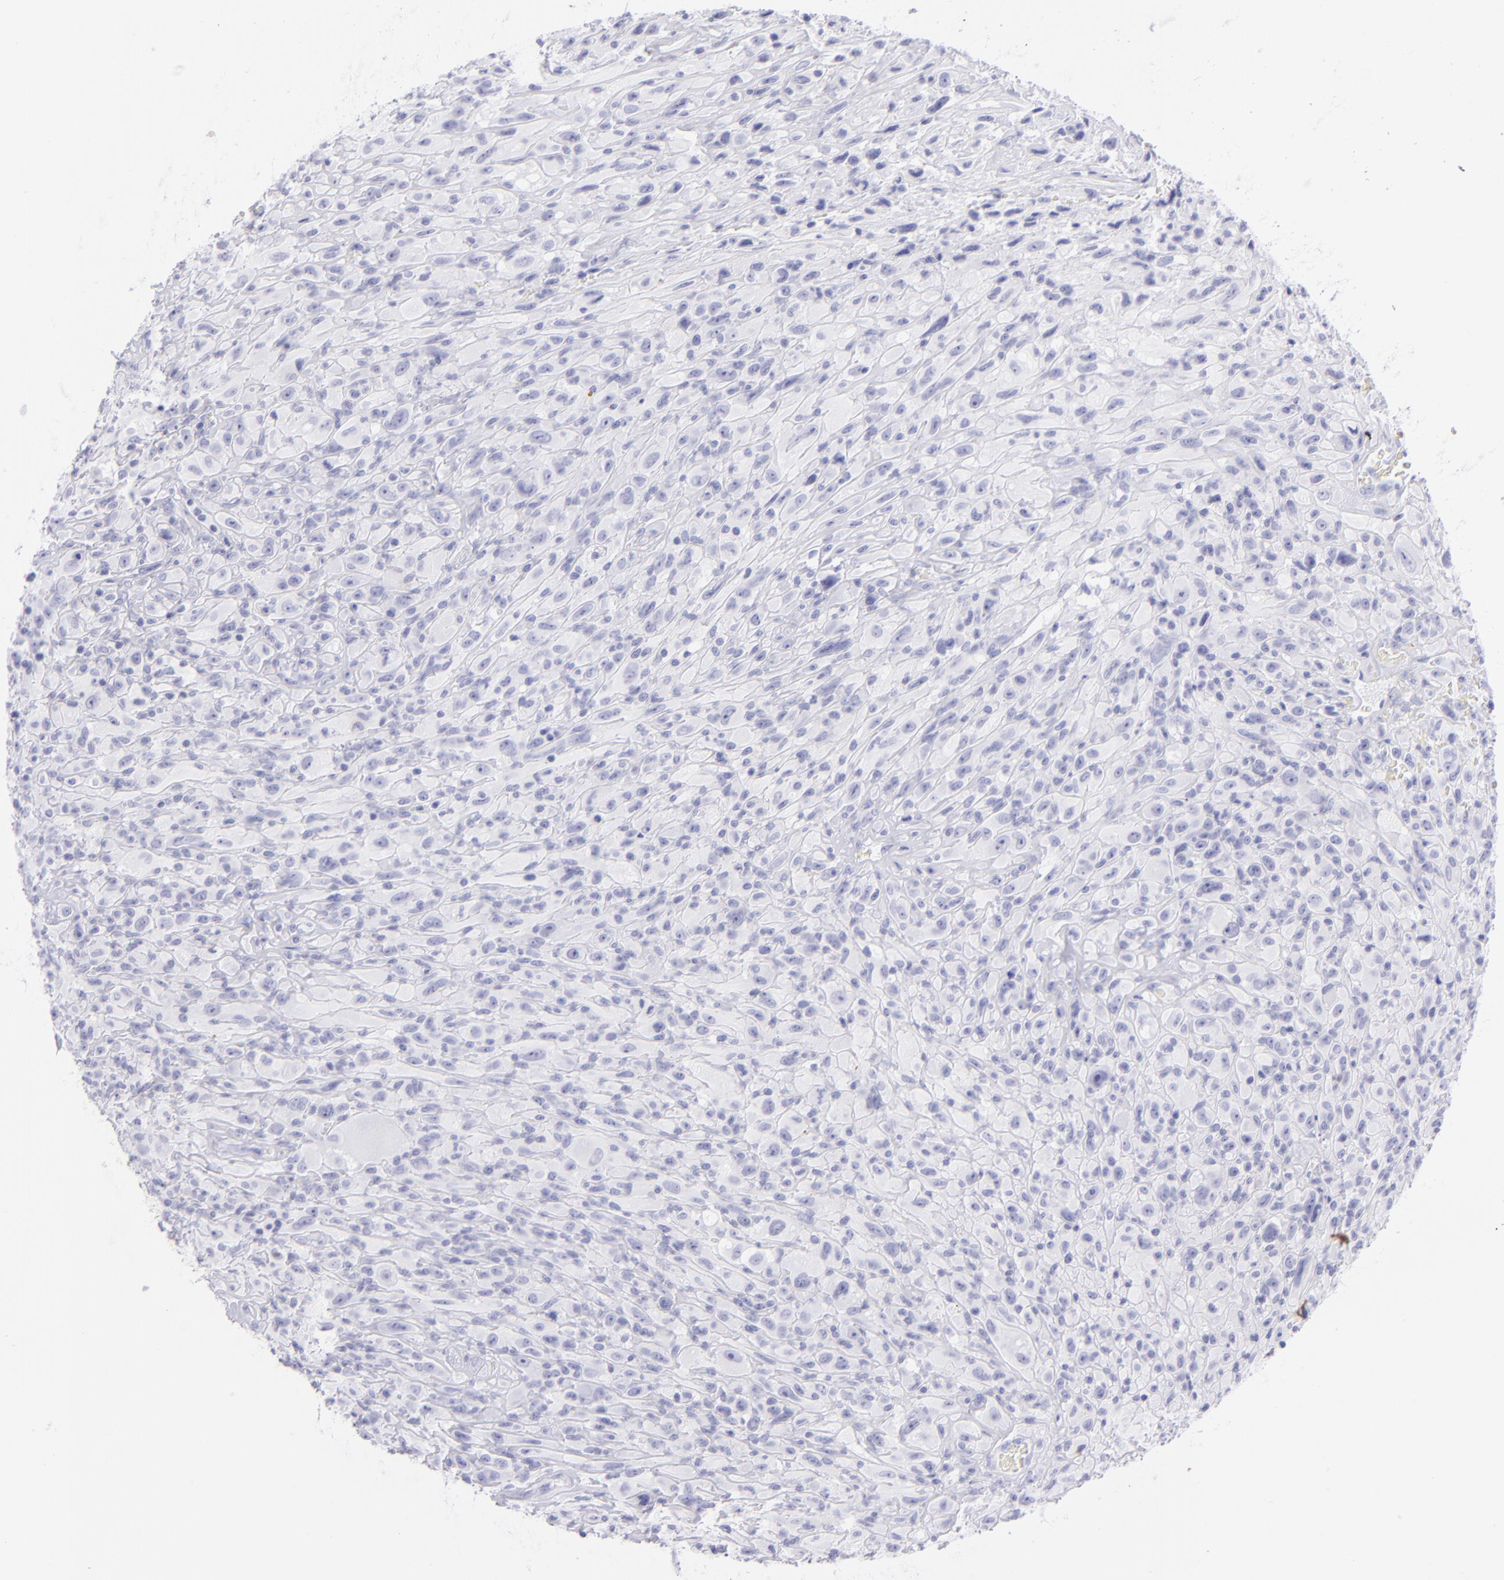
{"staining": {"intensity": "negative", "quantity": "none", "location": "none"}, "tissue": "glioma", "cell_type": "Tumor cells", "image_type": "cancer", "snomed": [{"axis": "morphology", "description": "Glioma, malignant, High grade"}, {"axis": "topography", "description": "Brain"}], "caption": "Tumor cells show no significant expression in glioma.", "gene": "CD72", "patient": {"sex": "male", "age": 48}}